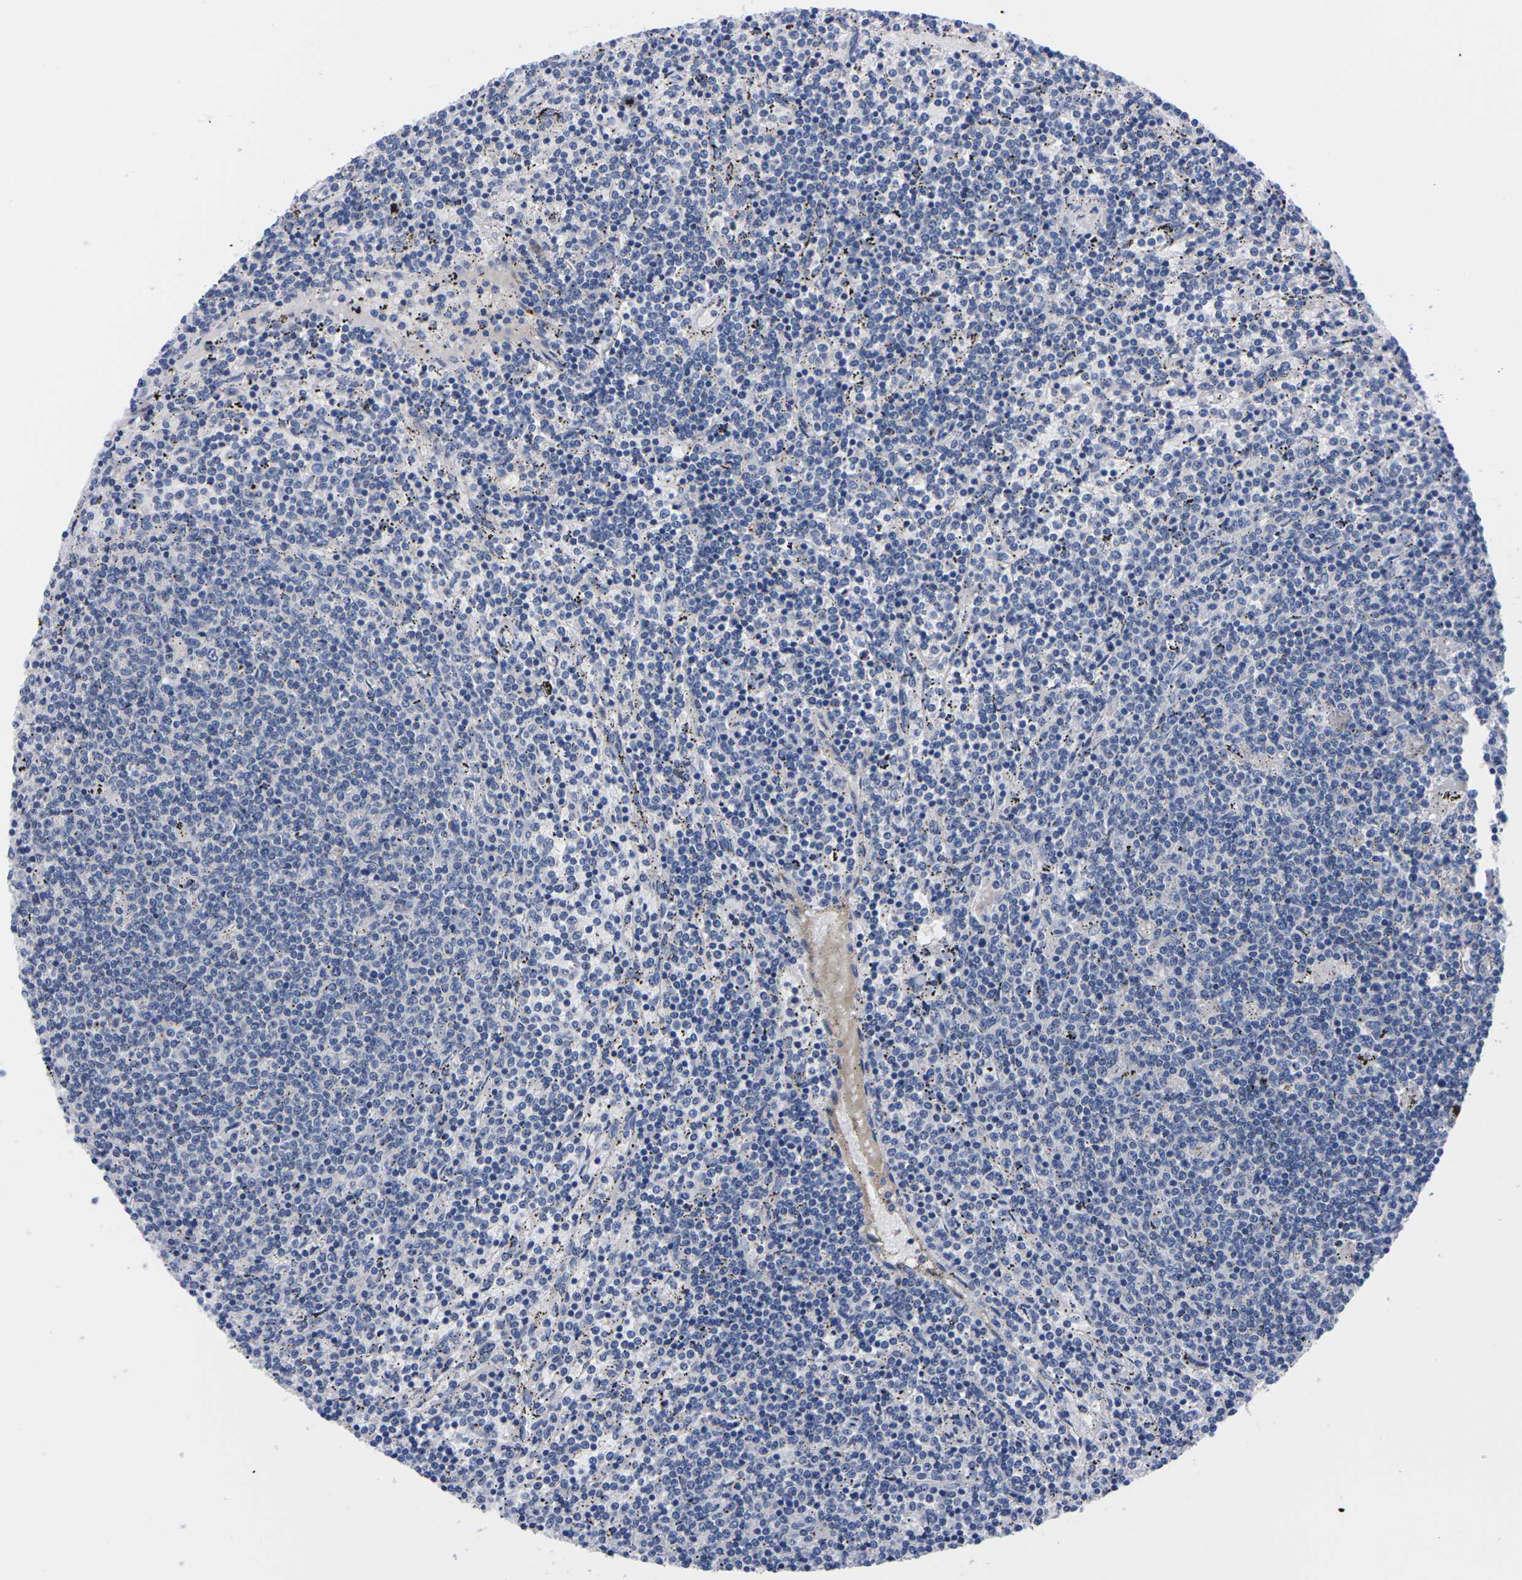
{"staining": {"intensity": "negative", "quantity": "none", "location": "none"}, "tissue": "lymphoma", "cell_type": "Tumor cells", "image_type": "cancer", "snomed": [{"axis": "morphology", "description": "Malignant lymphoma, non-Hodgkin's type, Low grade"}, {"axis": "topography", "description": "Spleen"}], "caption": "An immunohistochemistry image of low-grade malignant lymphoma, non-Hodgkin's type is shown. There is no staining in tumor cells of low-grade malignant lymphoma, non-Hodgkin's type.", "gene": "FAM210A", "patient": {"sex": "female", "age": 50}}